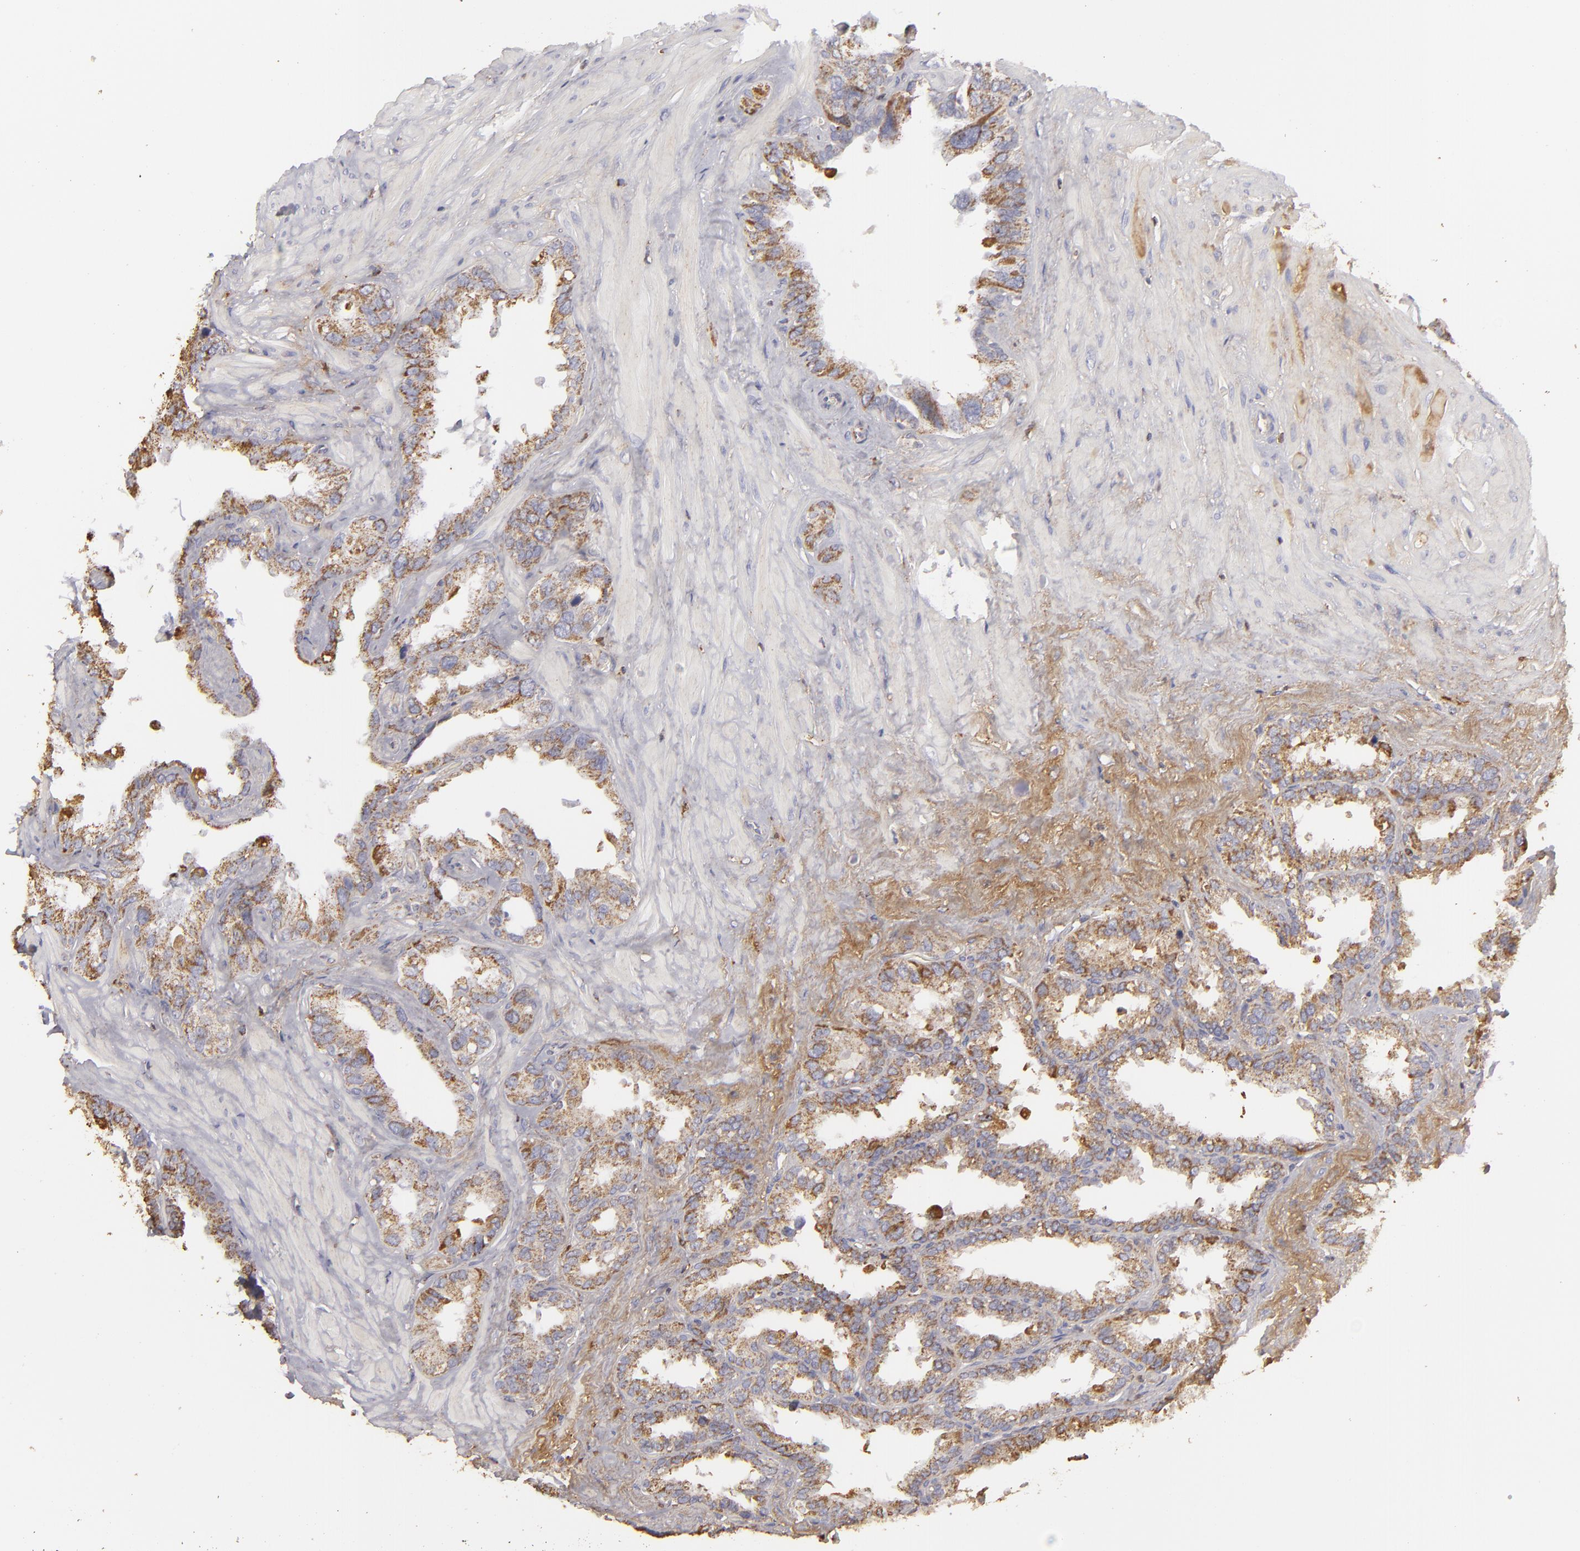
{"staining": {"intensity": "moderate", "quantity": ">75%", "location": "cytoplasmic/membranous"}, "tissue": "seminal vesicle", "cell_type": "Glandular cells", "image_type": "normal", "snomed": [{"axis": "morphology", "description": "Normal tissue, NOS"}, {"axis": "topography", "description": "Prostate"}, {"axis": "topography", "description": "Seminal veicle"}], "caption": "Protein staining demonstrates moderate cytoplasmic/membranous staining in approximately >75% of glandular cells in unremarkable seminal vesicle.", "gene": "CFB", "patient": {"sex": "male", "age": 63}}